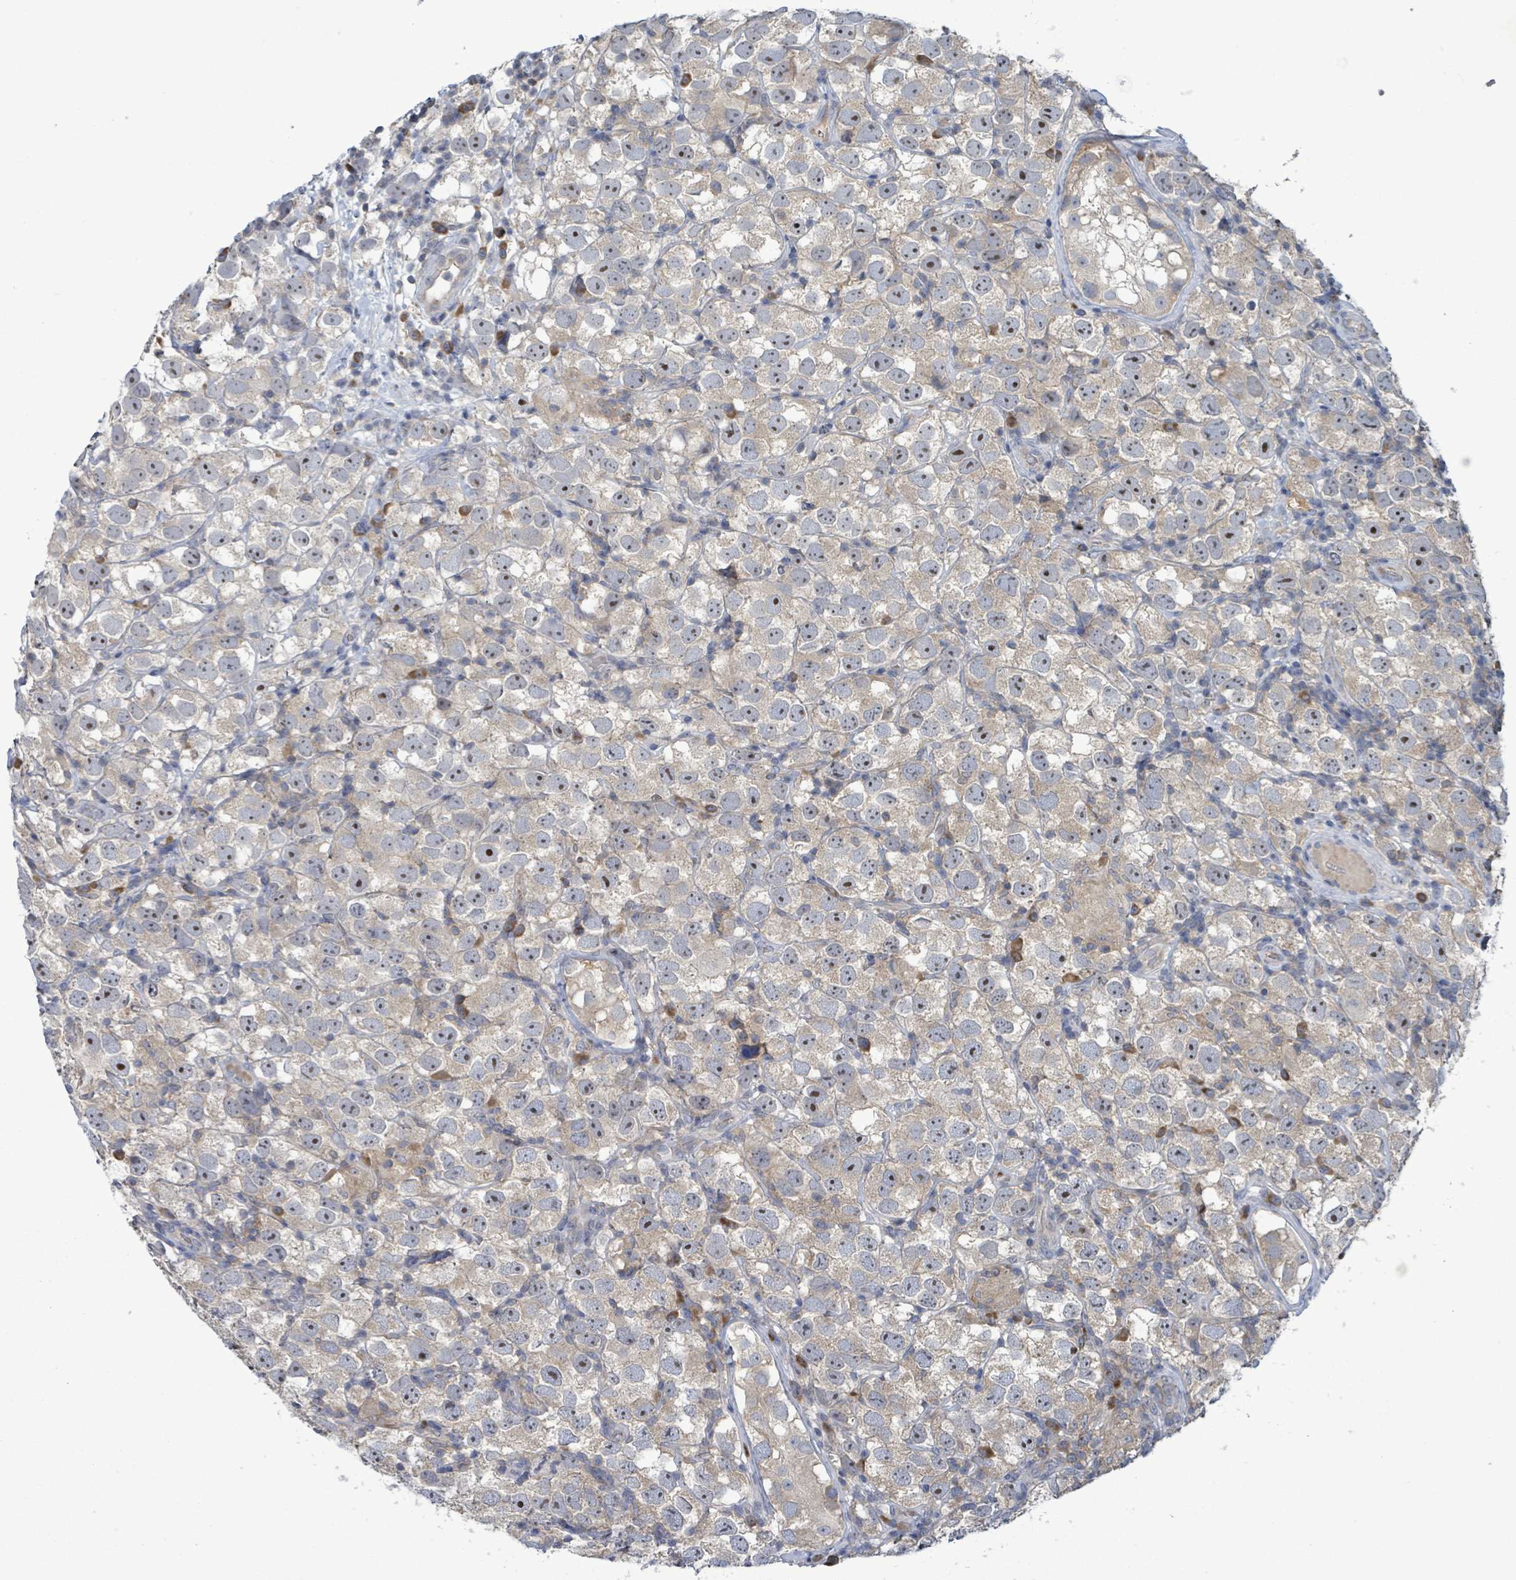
{"staining": {"intensity": "moderate", "quantity": "<25%", "location": "nuclear"}, "tissue": "testis cancer", "cell_type": "Tumor cells", "image_type": "cancer", "snomed": [{"axis": "morphology", "description": "Seminoma, NOS"}, {"axis": "topography", "description": "Testis"}], "caption": "Immunohistochemistry (DAB (3,3'-diaminobenzidine)) staining of human seminoma (testis) exhibits moderate nuclear protein positivity in about <25% of tumor cells.", "gene": "SERPINE3", "patient": {"sex": "male", "age": 26}}